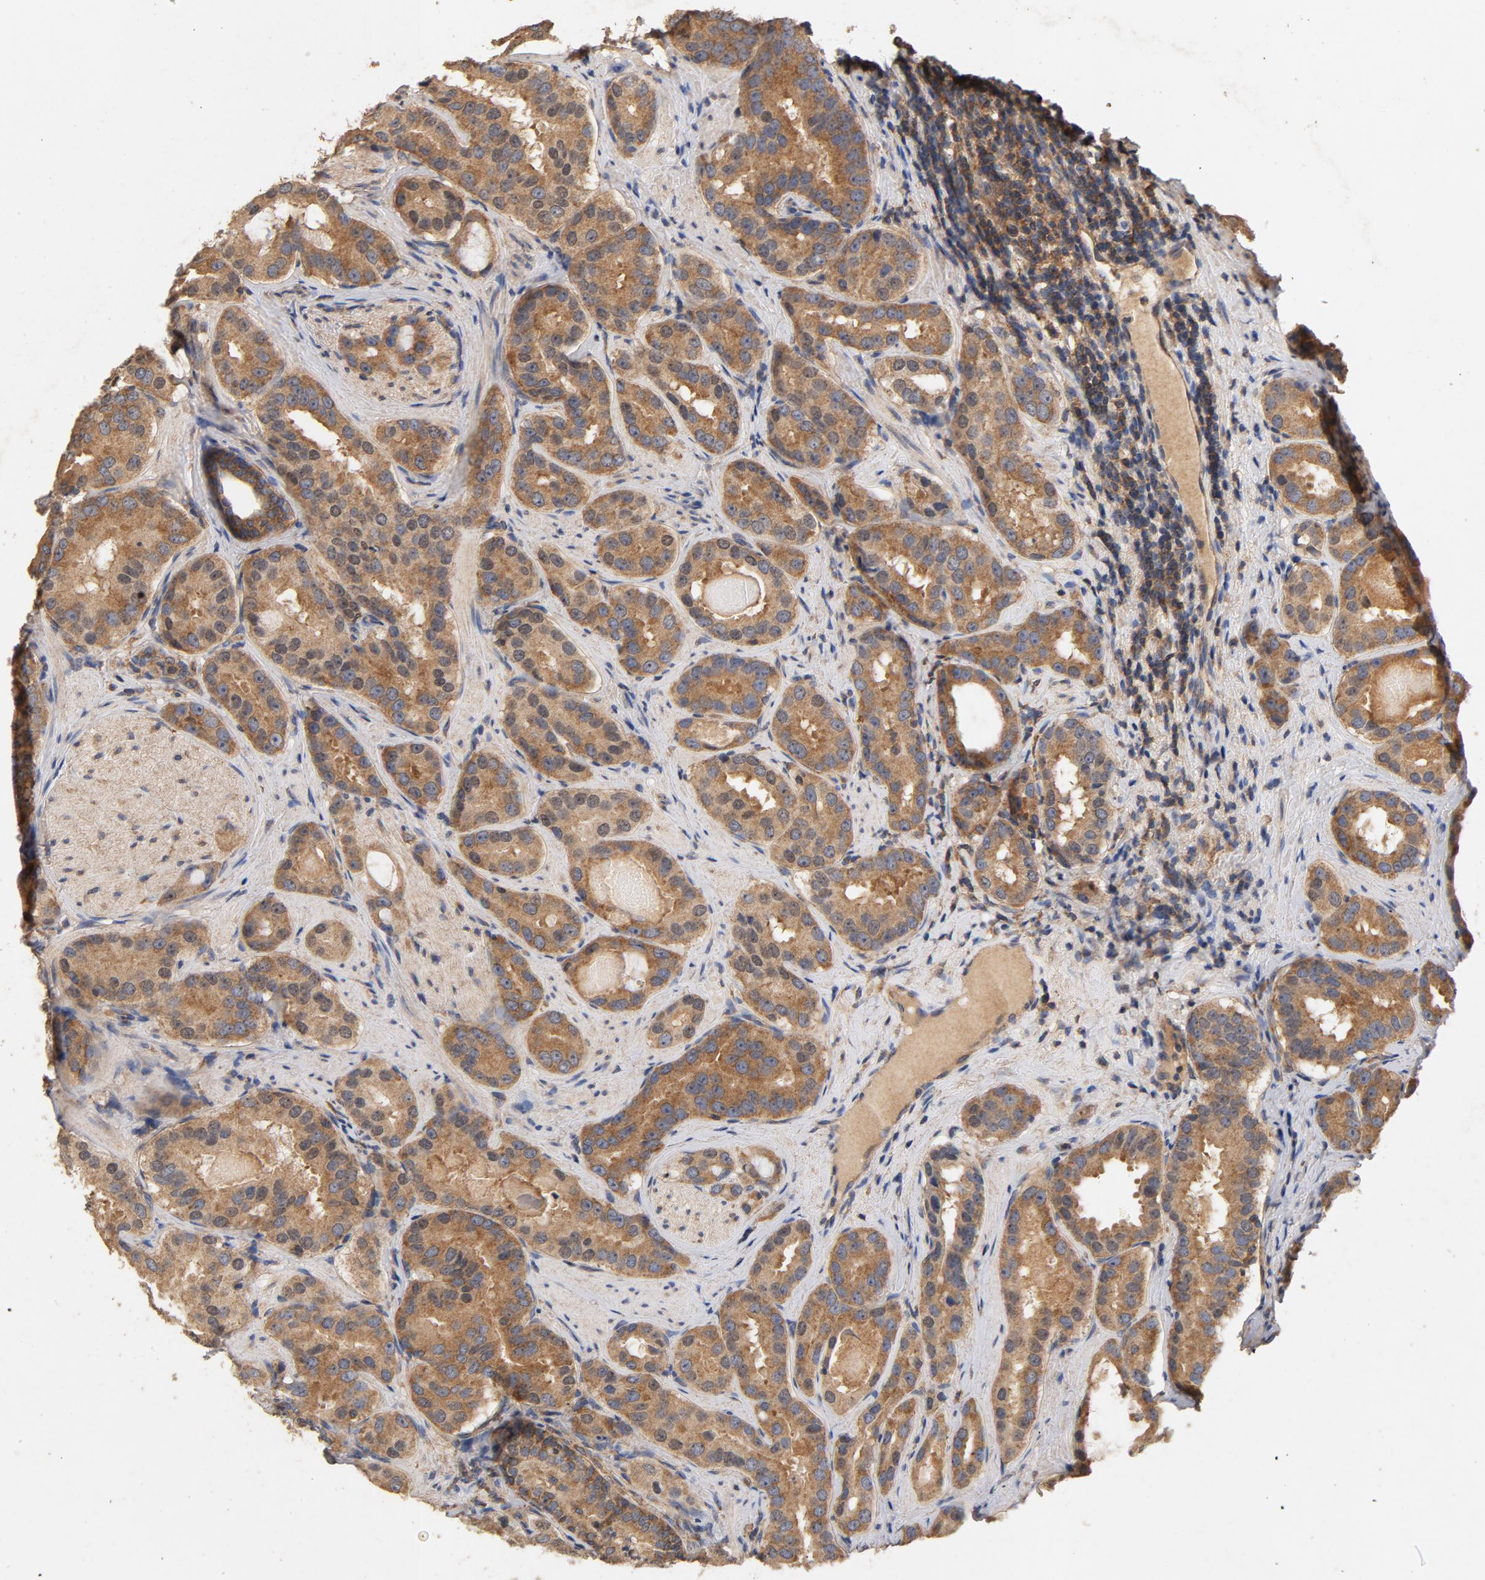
{"staining": {"intensity": "moderate", "quantity": ">75%", "location": "cytoplasmic/membranous"}, "tissue": "prostate cancer", "cell_type": "Tumor cells", "image_type": "cancer", "snomed": [{"axis": "morphology", "description": "Adenocarcinoma, Low grade"}, {"axis": "topography", "description": "Prostate"}], "caption": "Human prostate cancer (low-grade adenocarcinoma) stained with a brown dye reveals moderate cytoplasmic/membranous positive expression in approximately >75% of tumor cells.", "gene": "DDX6", "patient": {"sex": "male", "age": 59}}